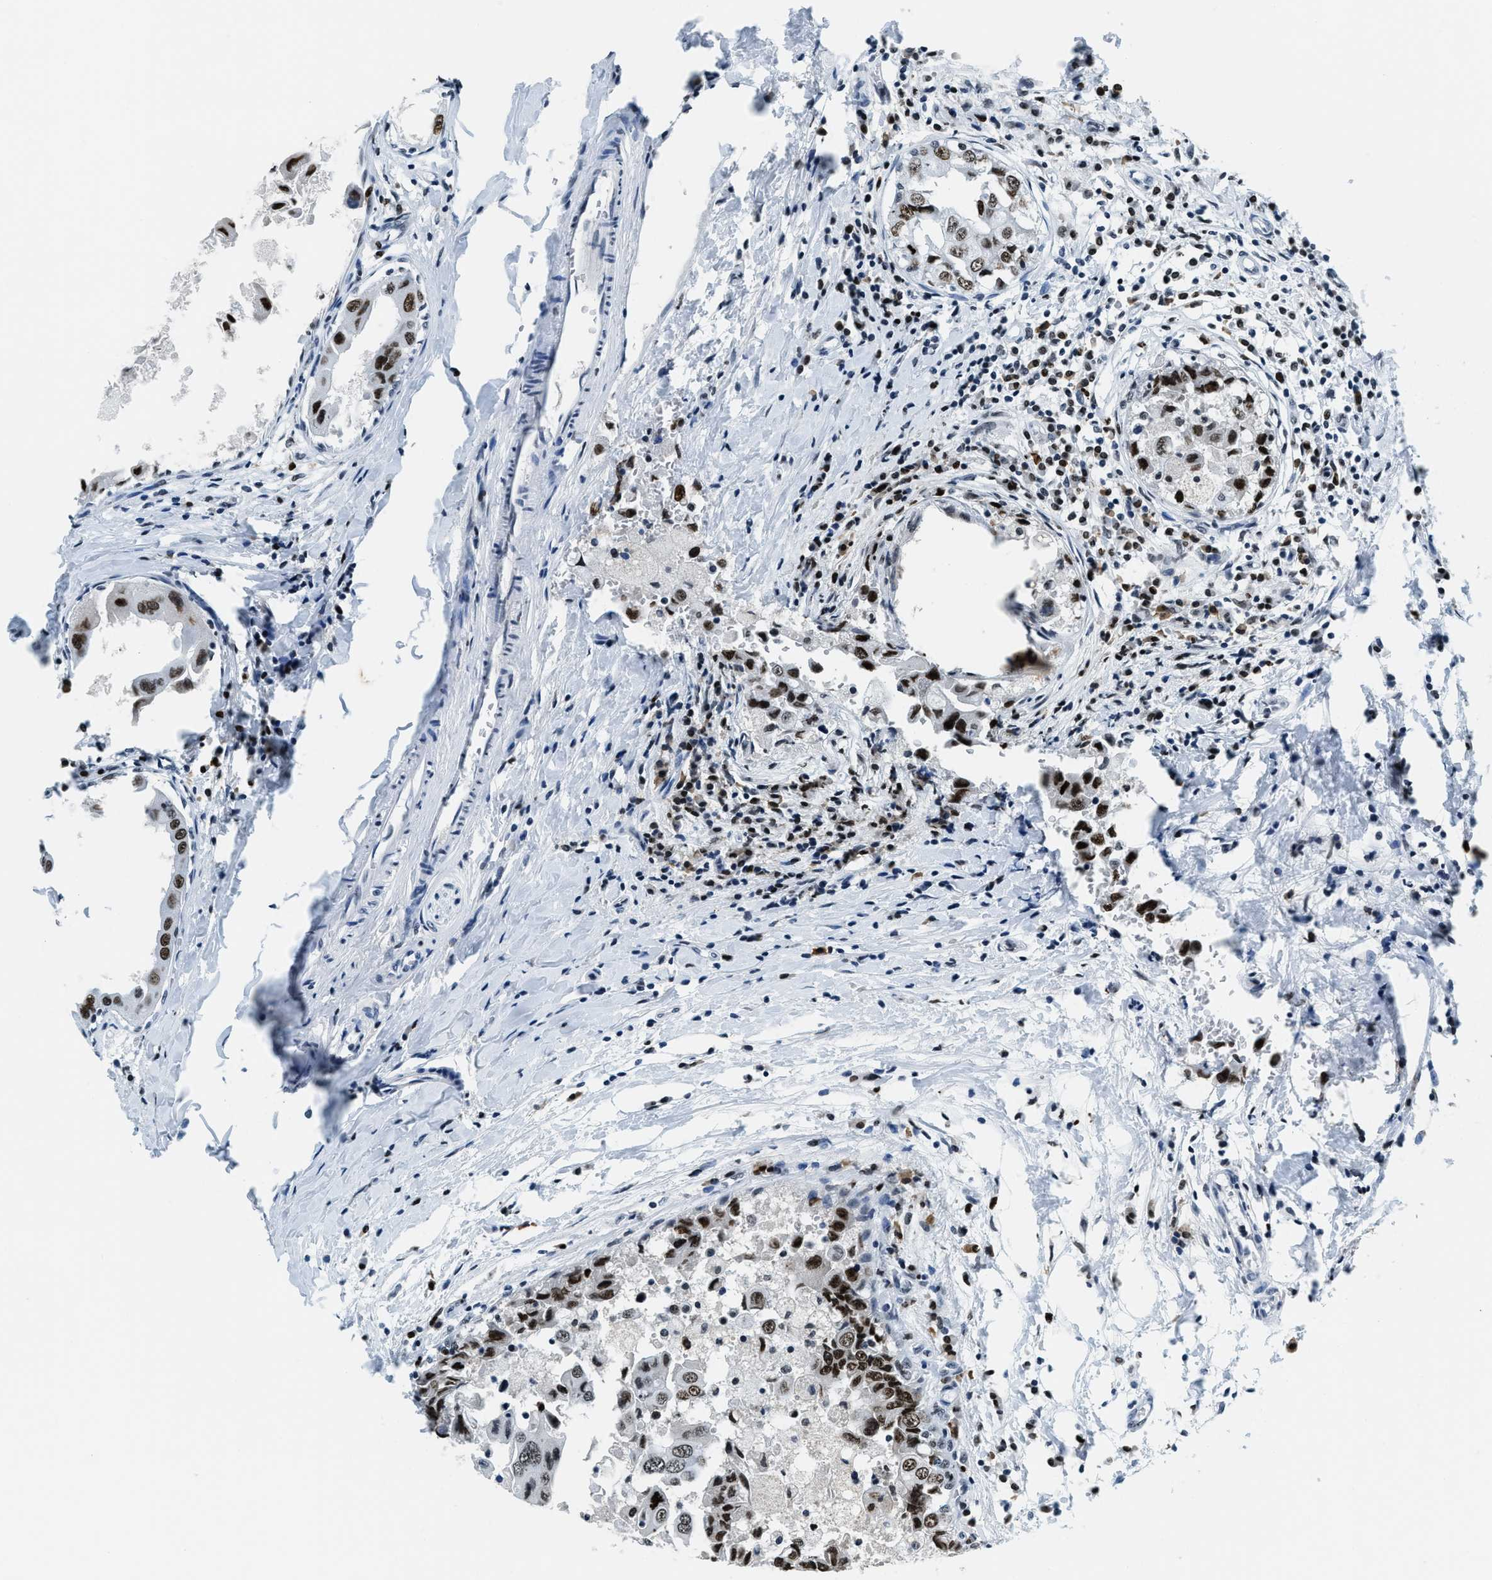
{"staining": {"intensity": "strong", "quantity": "25%-75%", "location": "nuclear"}, "tissue": "breast cancer", "cell_type": "Tumor cells", "image_type": "cancer", "snomed": [{"axis": "morphology", "description": "Duct carcinoma"}, {"axis": "topography", "description": "Breast"}], "caption": "High-power microscopy captured an immunohistochemistry micrograph of breast cancer, revealing strong nuclear staining in about 25%-75% of tumor cells.", "gene": "TOP1", "patient": {"sex": "female", "age": 27}}